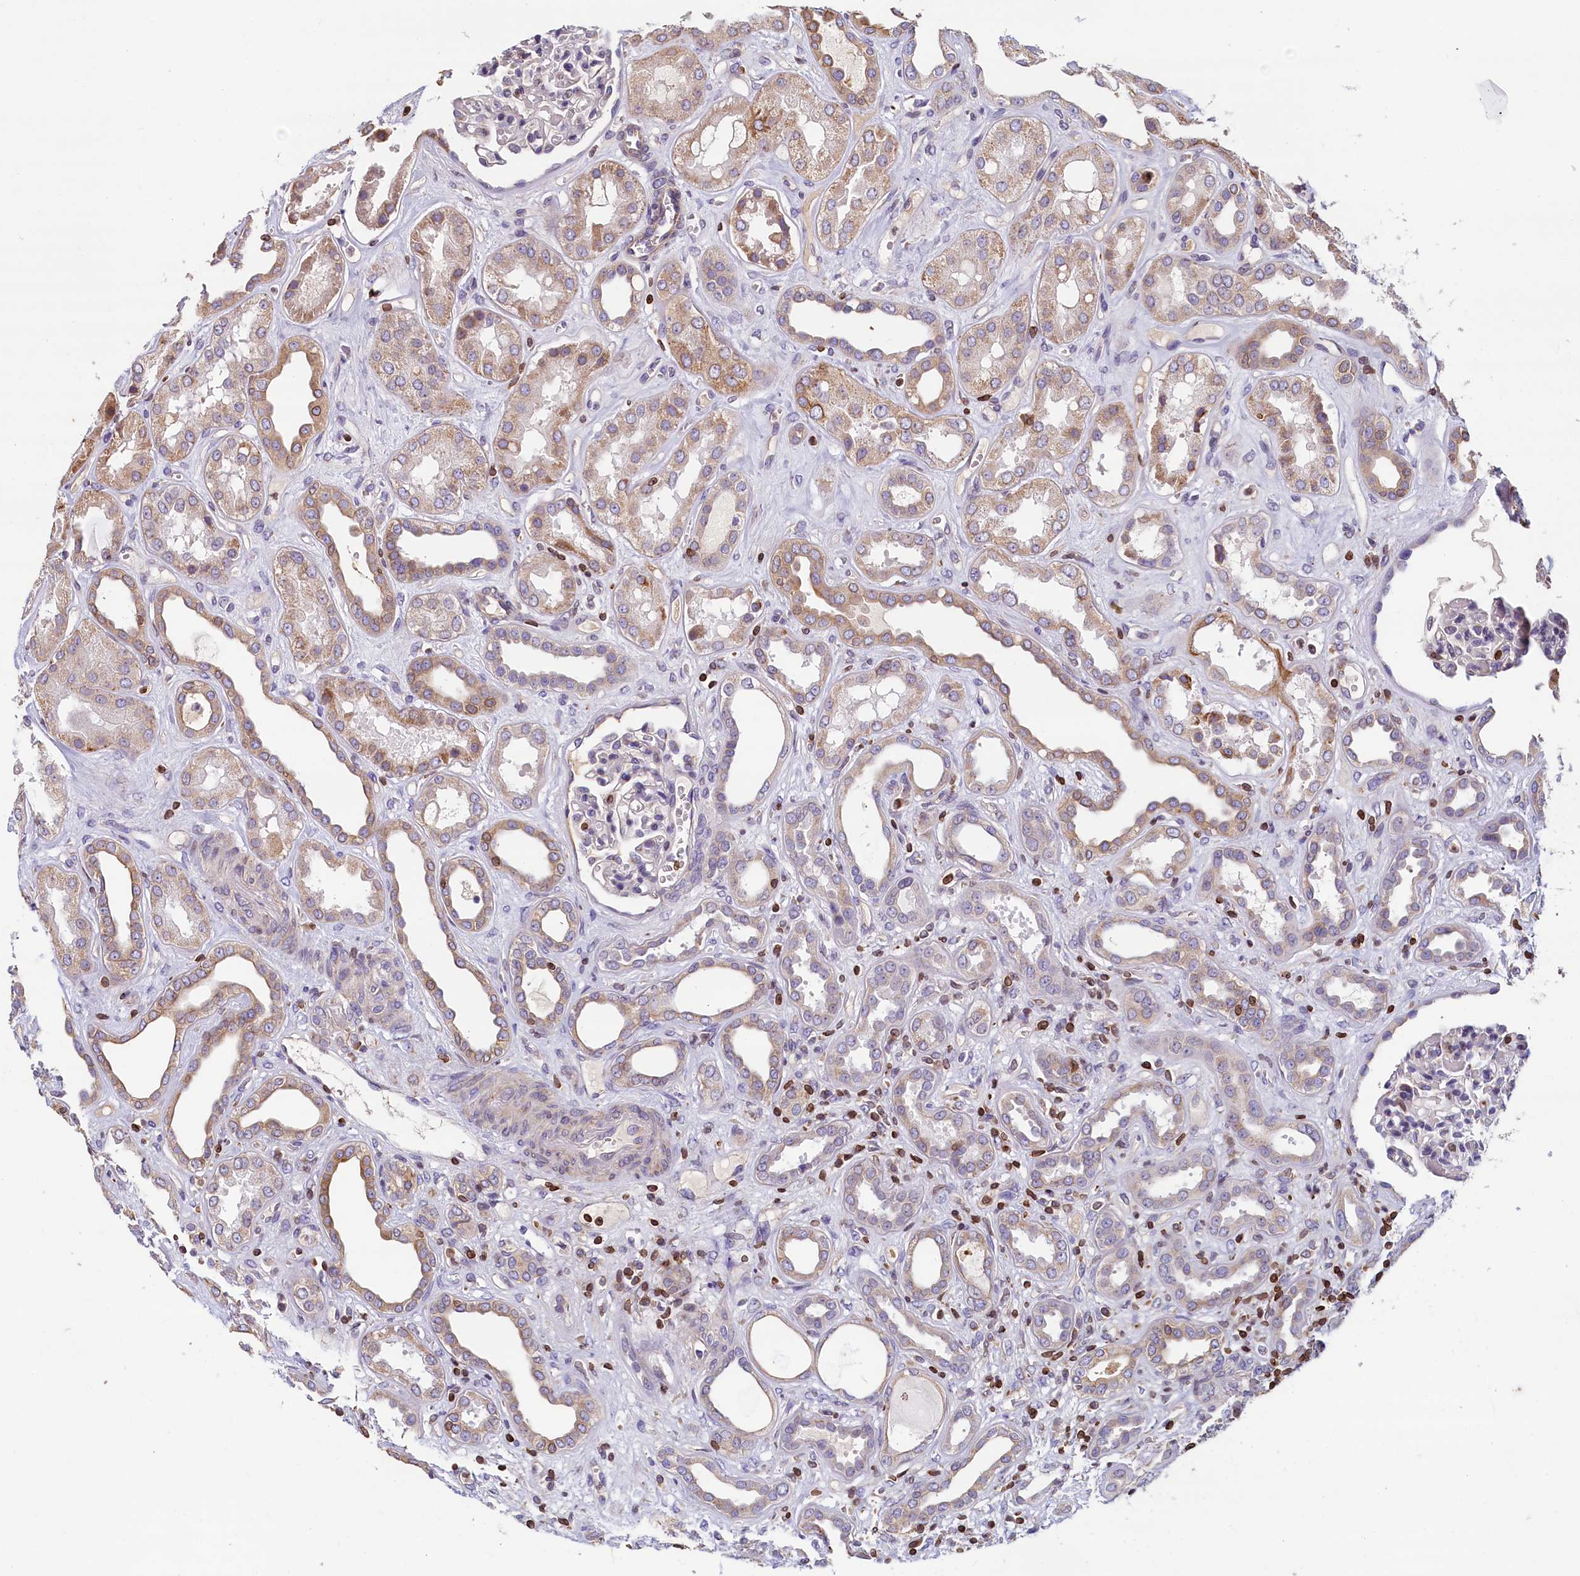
{"staining": {"intensity": "moderate", "quantity": "<25%", "location": "nuclear"}, "tissue": "kidney", "cell_type": "Cells in glomeruli", "image_type": "normal", "snomed": [{"axis": "morphology", "description": "Normal tissue, NOS"}, {"axis": "topography", "description": "Kidney"}], "caption": "This is a photomicrograph of immunohistochemistry staining of benign kidney, which shows moderate positivity in the nuclear of cells in glomeruli.", "gene": "TRAF3IP3", "patient": {"sex": "male", "age": 59}}